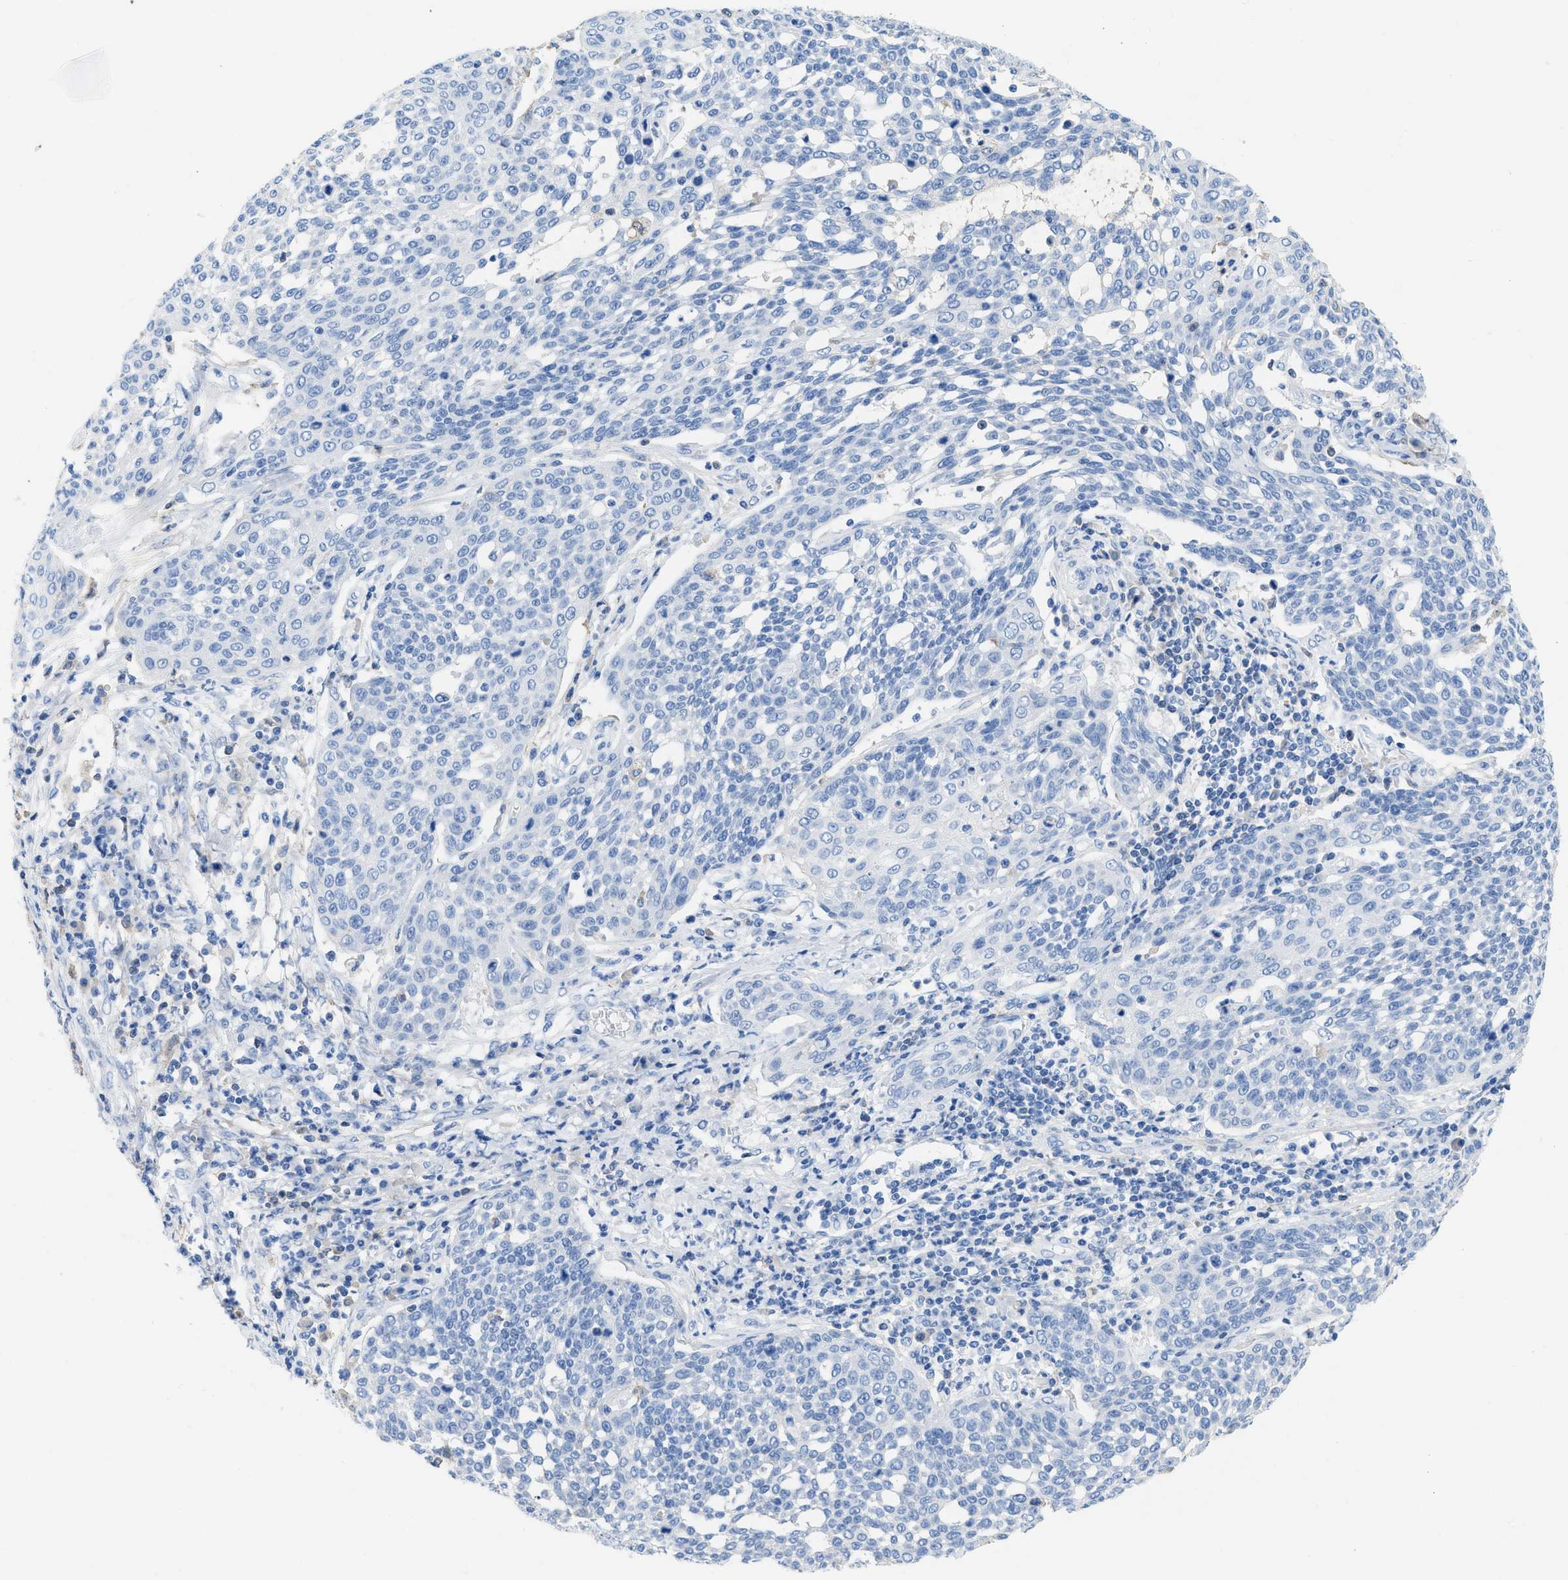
{"staining": {"intensity": "negative", "quantity": "none", "location": "none"}, "tissue": "cervical cancer", "cell_type": "Tumor cells", "image_type": "cancer", "snomed": [{"axis": "morphology", "description": "Squamous cell carcinoma, NOS"}, {"axis": "topography", "description": "Cervix"}], "caption": "This is a photomicrograph of immunohistochemistry (IHC) staining of squamous cell carcinoma (cervical), which shows no staining in tumor cells. Nuclei are stained in blue.", "gene": "COL3A1", "patient": {"sex": "female", "age": 34}}